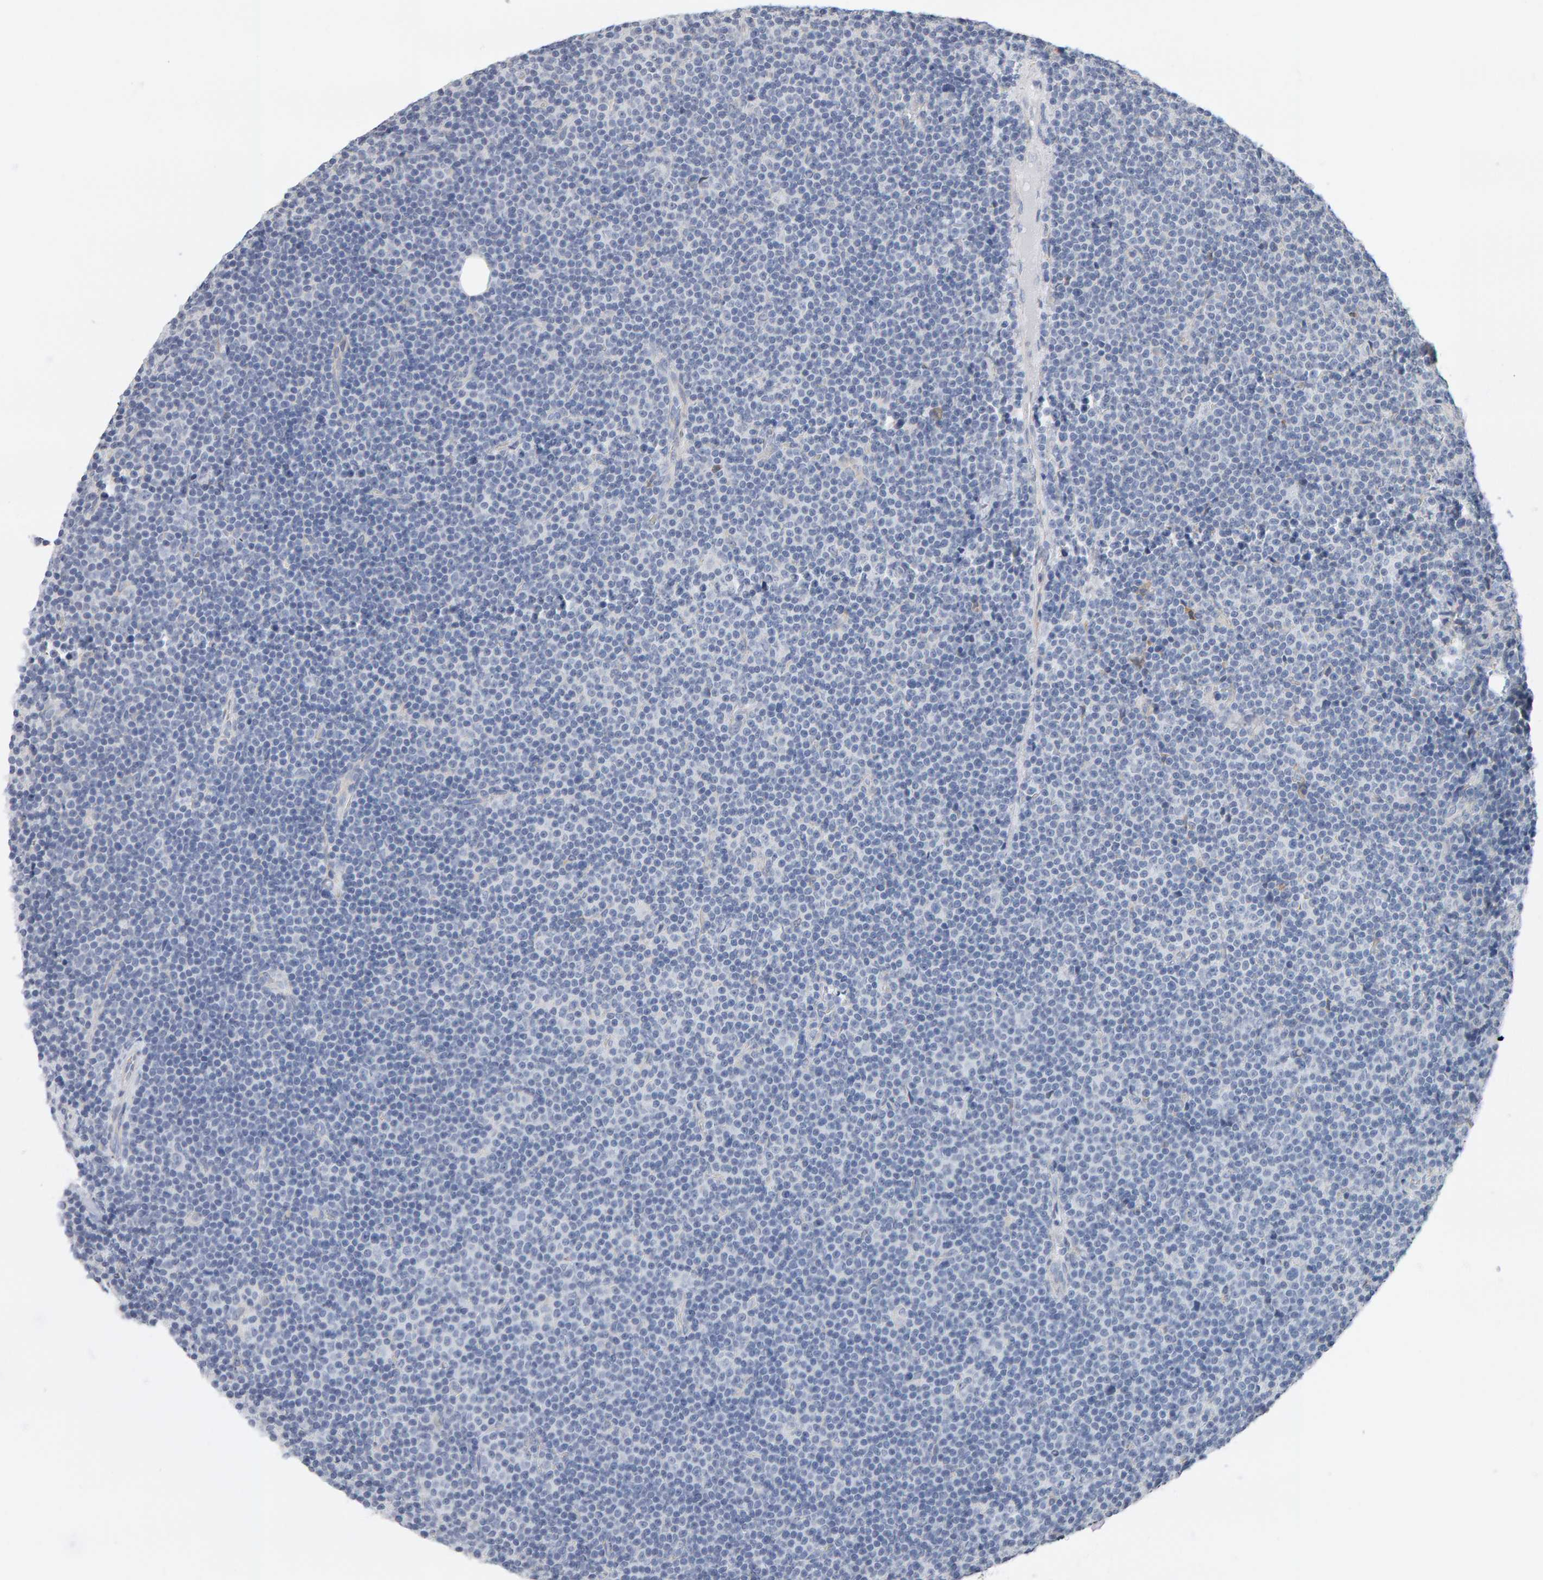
{"staining": {"intensity": "negative", "quantity": "none", "location": "none"}, "tissue": "lymphoma", "cell_type": "Tumor cells", "image_type": "cancer", "snomed": [{"axis": "morphology", "description": "Malignant lymphoma, non-Hodgkin's type, Low grade"}, {"axis": "topography", "description": "Lymph node"}], "caption": "Lymphoma stained for a protein using immunohistochemistry (IHC) exhibits no expression tumor cells.", "gene": "ADHFE1", "patient": {"sex": "female", "age": 67}}